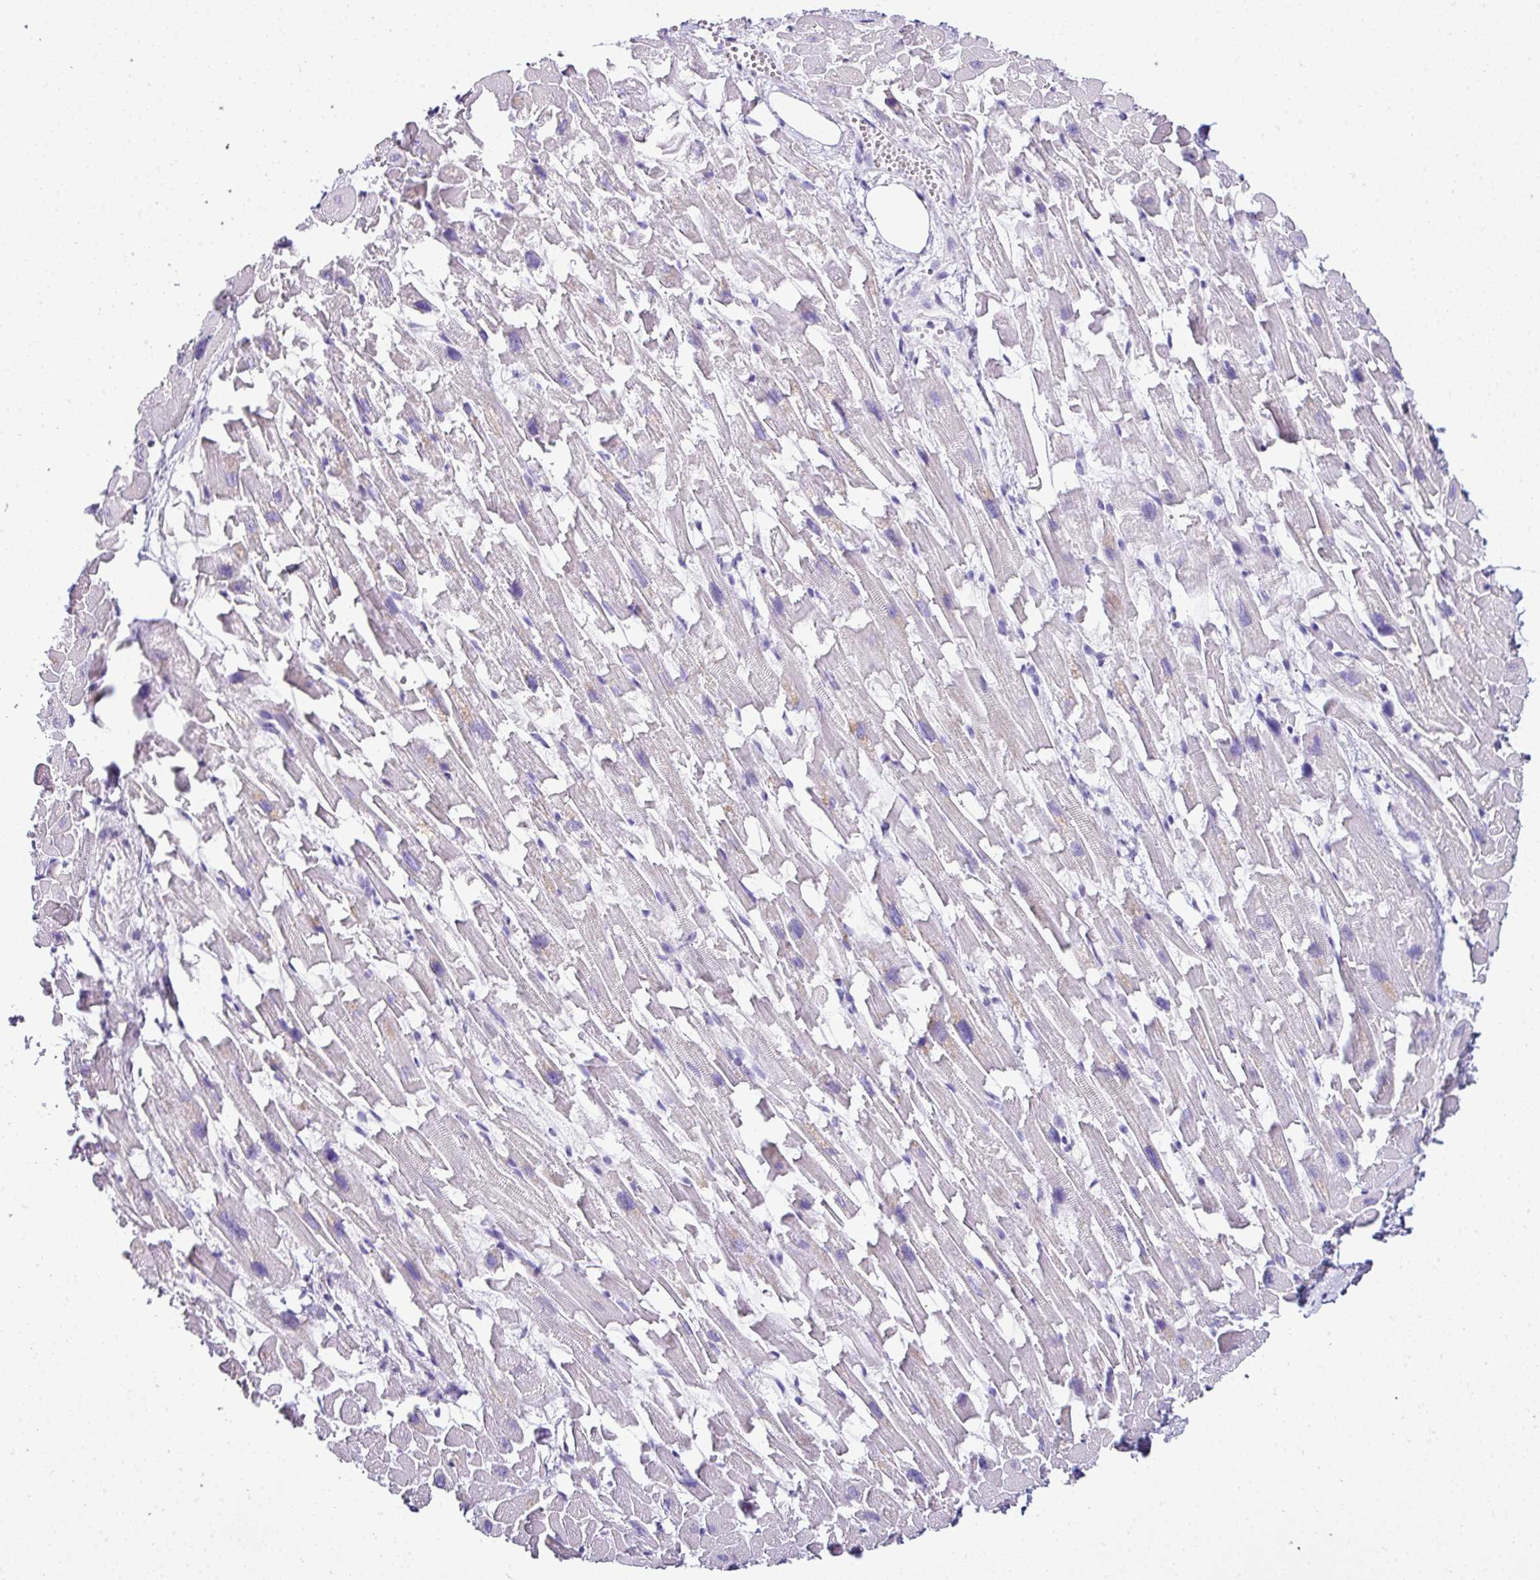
{"staining": {"intensity": "negative", "quantity": "none", "location": "none"}, "tissue": "heart muscle", "cell_type": "Cardiomyocytes", "image_type": "normal", "snomed": [{"axis": "morphology", "description": "Normal tissue, NOS"}, {"axis": "topography", "description": "Heart"}], "caption": "An immunohistochemistry photomicrograph of unremarkable heart muscle is shown. There is no staining in cardiomyocytes of heart muscle. (Stains: DAB immunohistochemistry (IHC) with hematoxylin counter stain, Microscopy: brightfield microscopy at high magnification).", "gene": "NAPSA", "patient": {"sex": "female", "age": 64}}